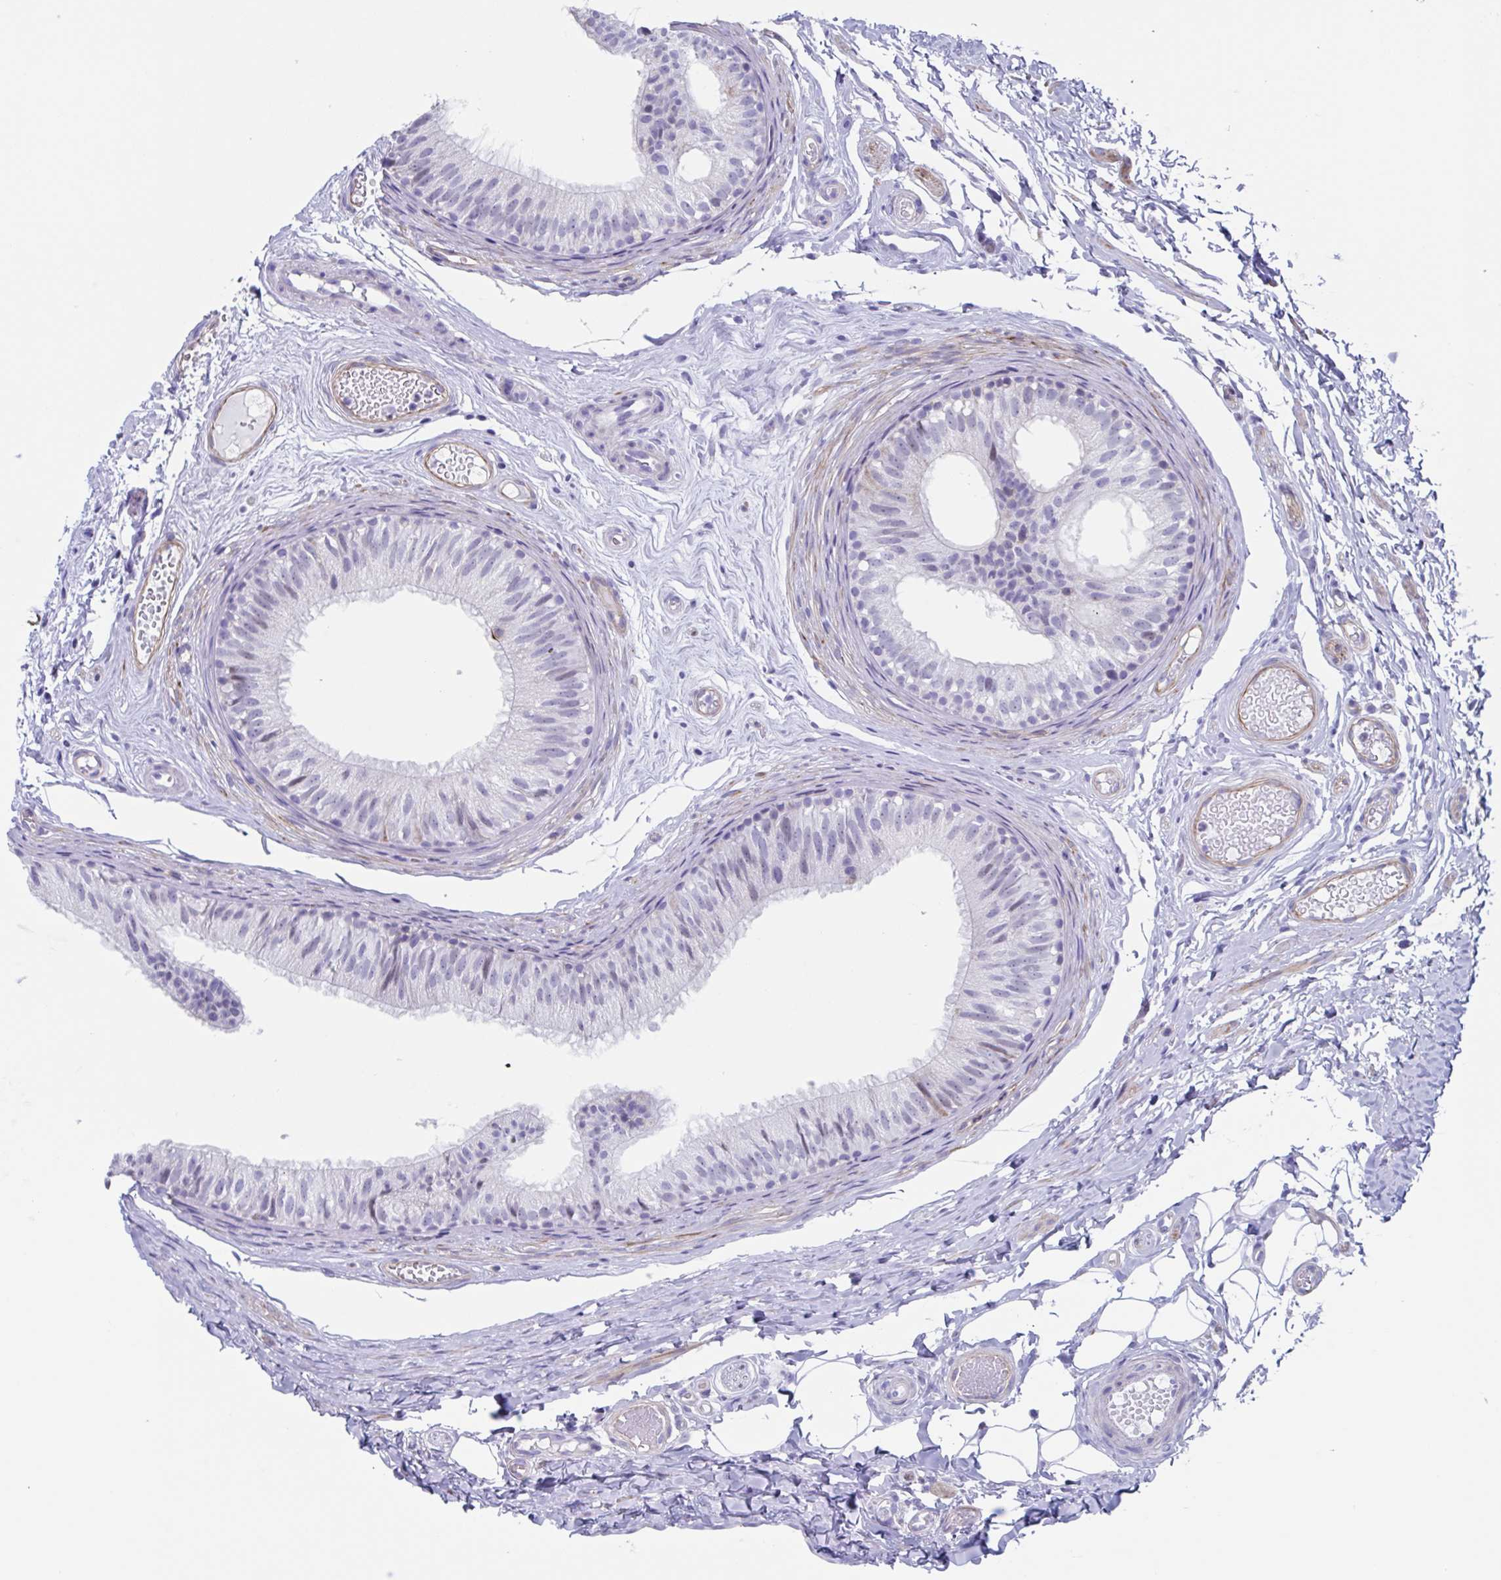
{"staining": {"intensity": "negative", "quantity": "none", "location": "none"}, "tissue": "epididymis", "cell_type": "Glandular cells", "image_type": "normal", "snomed": [{"axis": "morphology", "description": "Normal tissue, NOS"}, {"axis": "morphology", "description": "Seminoma, NOS"}, {"axis": "topography", "description": "Testis"}, {"axis": "topography", "description": "Epididymis"}], "caption": "A photomicrograph of epididymis stained for a protein exhibits no brown staining in glandular cells.", "gene": "PBOV1", "patient": {"sex": "male", "age": 34}}